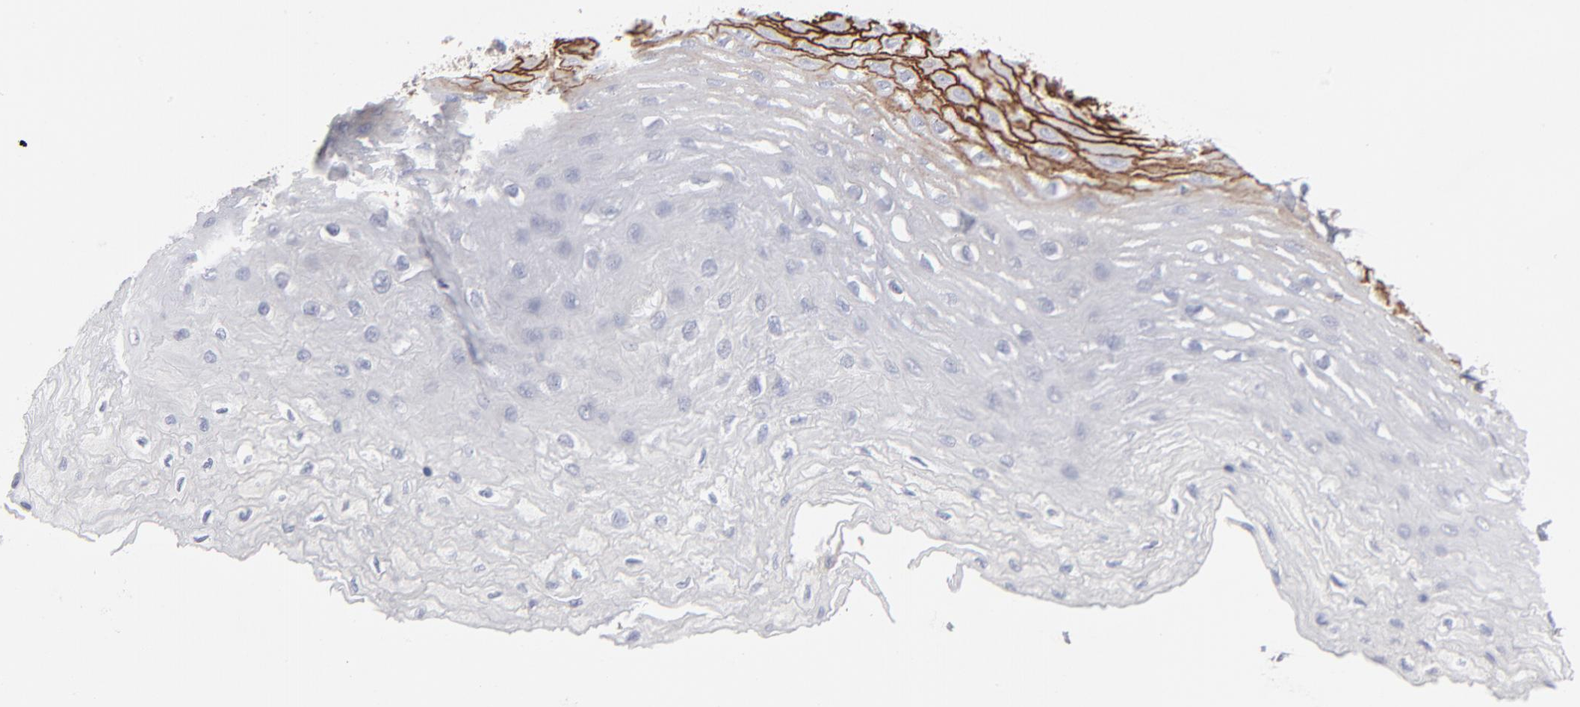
{"staining": {"intensity": "strong", "quantity": "25%-75%", "location": "cytoplasmic/membranous"}, "tissue": "esophagus", "cell_type": "Squamous epithelial cells", "image_type": "normal", "snomed": [{"axis": "morphology", "description": "Normal tissue, NOS"}, {"axis": "topography", "description": "Esophagus"}], "caption": "Protein analysis of benign esophagus shows strong cytoplasmic/membranous expression in about 25%-75% of squamous epithelial cells.", "gene": "CCR3", "patient": {"sex": "female", "age": 72}}